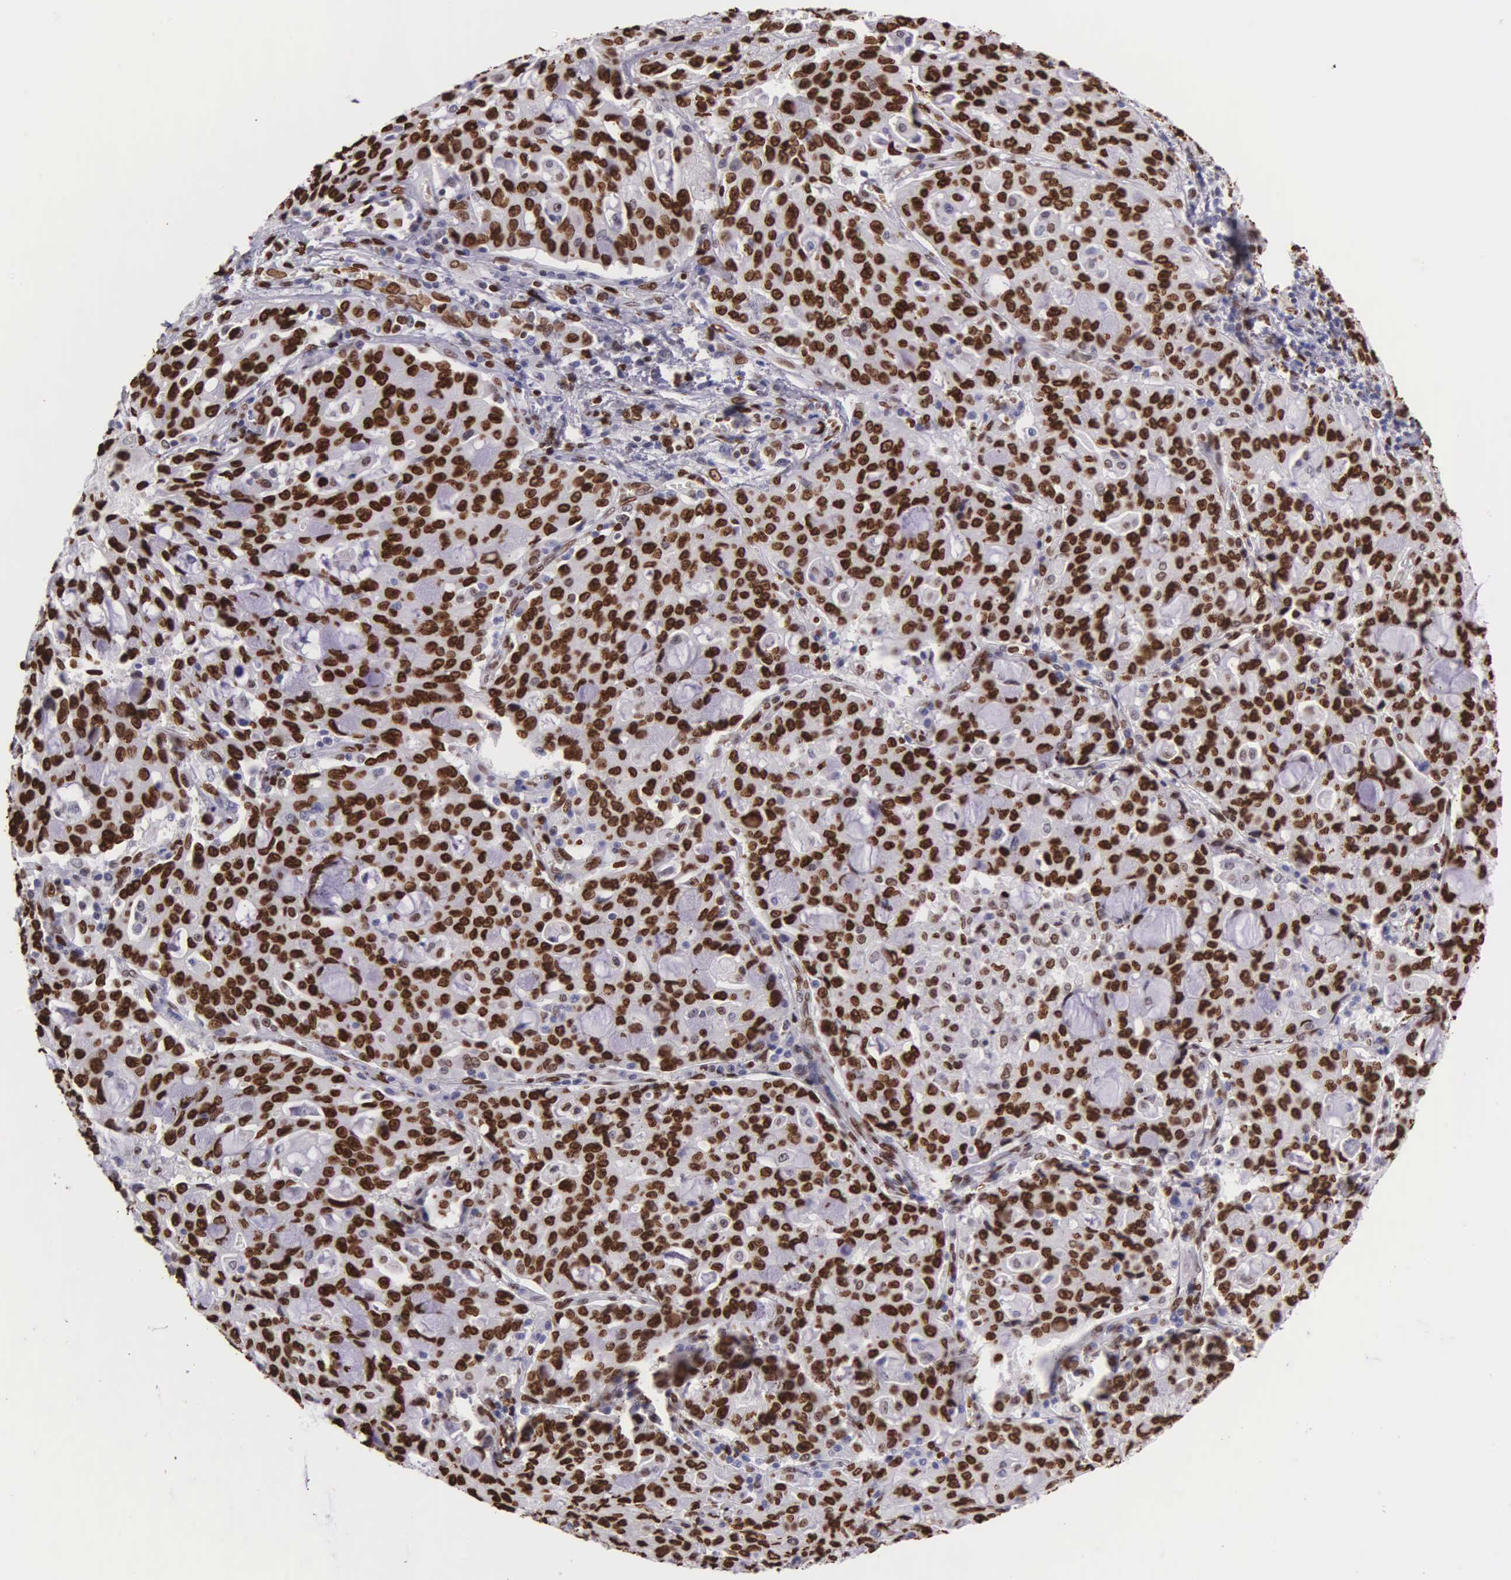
{"staining": {"intensity": "strong", "quantity": ">75%", "location": "nuclear"}, "tissue": "lung cancer", "cell_type": "Tumor cells", "image_type": "cancer", "snomed": [{"axis": "morphology", "description": "Adenocarcinoma, NOS"}, {"axis": "topography", "description": "Lung"}], "caption": "Immunohistochemical staining of human lung cancer shows high levels of strong nuclear staining in approximately >75% of tumor cells.", "gene": "H1-0", "patient": {"sex": "female", "age": 44}}